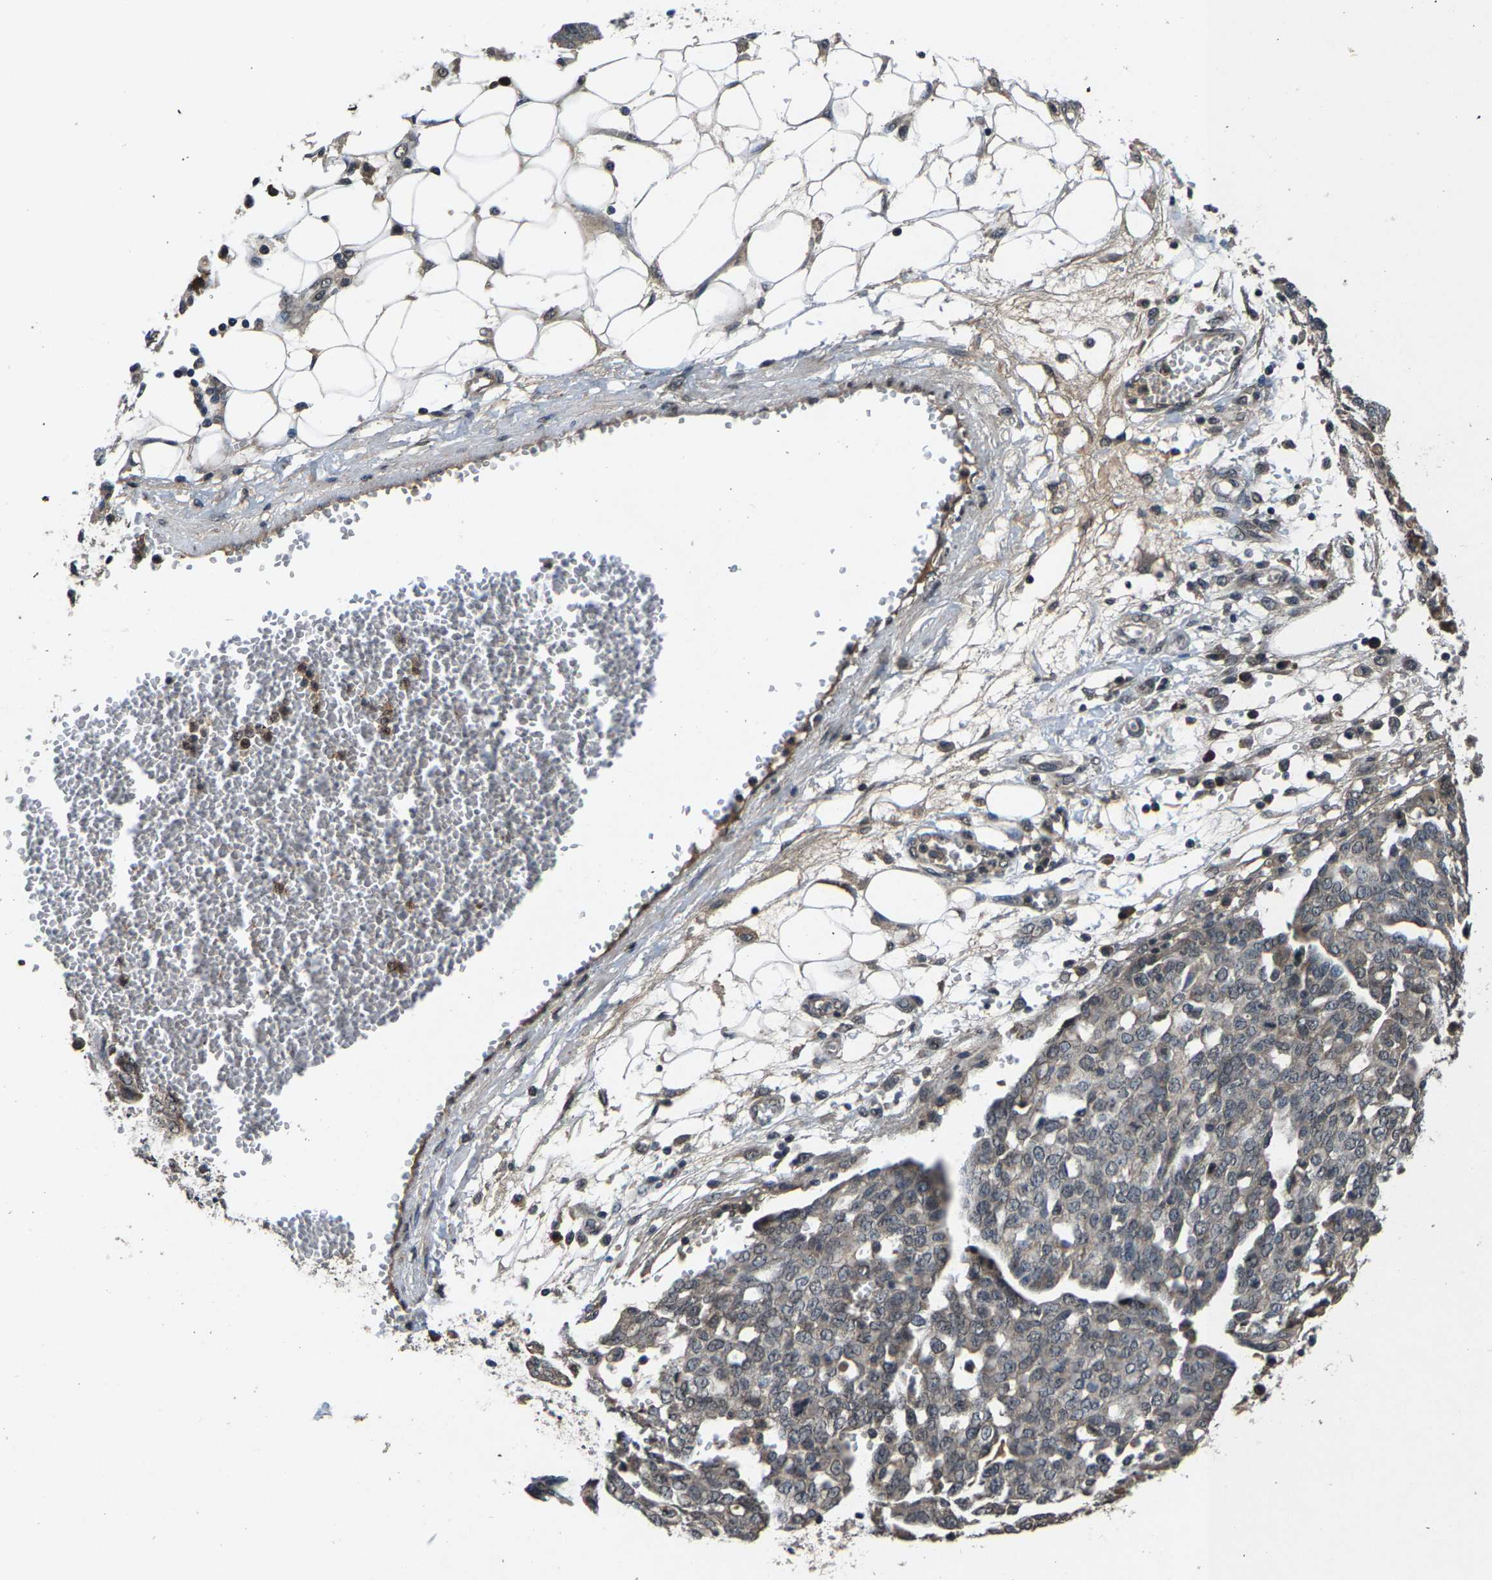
{"staining": {"intensity": "weak", "quantity": "<25%", "location": "cytoplasmic/membranous"}, "tissue": "ovarian cancer", "cell_type": "Tumor cells", "image_type": "cancer", "snomed": [{"axis": "morphology", "description": "Cystadenocarcinoma, serous, NOS"}, {"axis": "topography", "description": "Soft tissue"}, {"axis": "topography", "description": "Ovary"}], "caption": "Photomicrograph shows no protein positivity in tumor cells of ovarian serous cystadenocarcinoma tissue.", "gene": "HUWE1", "patient": {"sex": "female", "age": 57}}